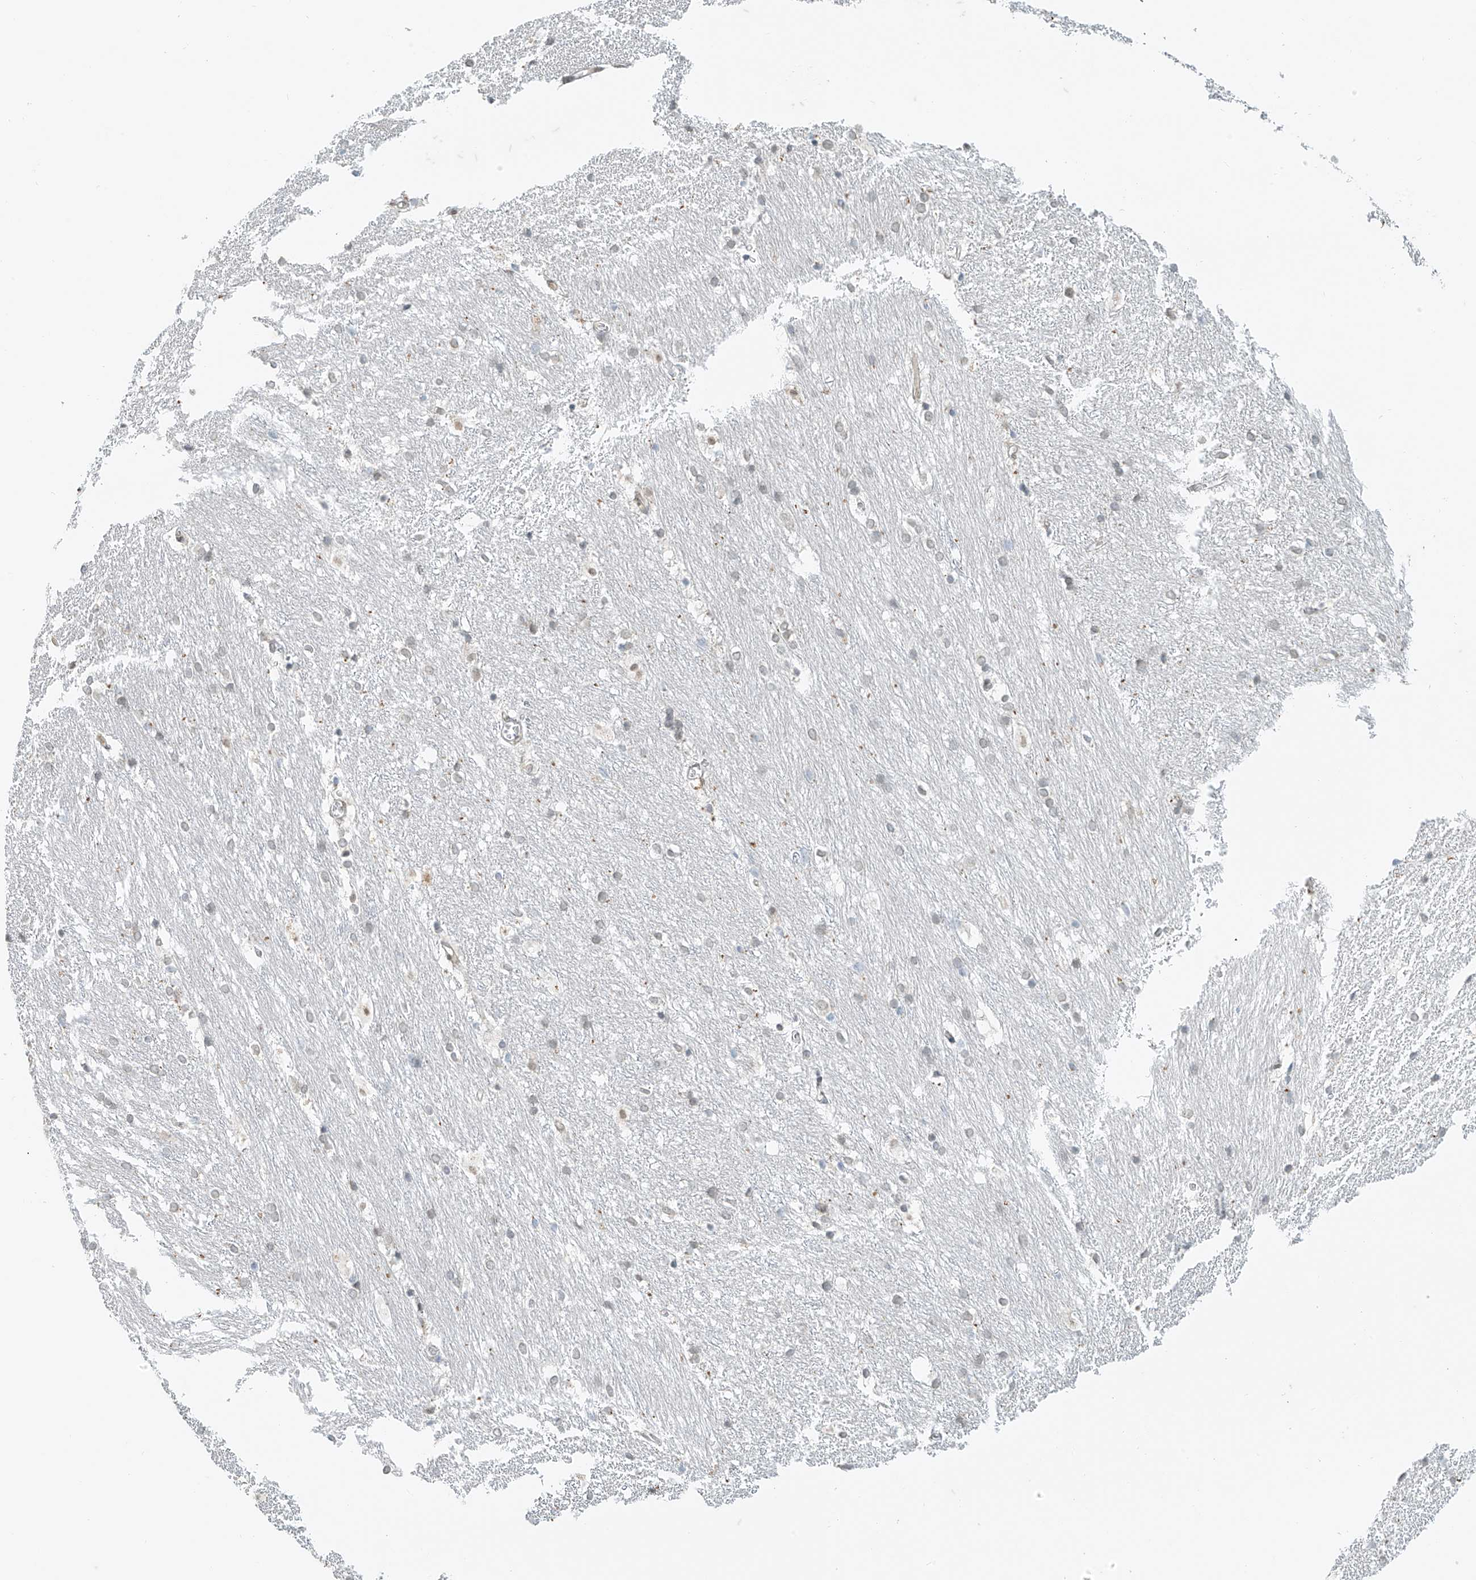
{"staining": {"intensity": "weak", "quantity": "25%-75%", "location": "cytoplasmic/membranous,nuclear"}, "tissue": "caudate", "cell_type": "Glial cells", "image_type": "normal", "snomed": [{"axis": "morphology", "description": "Normal tissue, NOS"}, {"axis": "topography", "description": "Lateral ventricle wall"}], "caption": "Brown immunohistochemical staining in benign caudate demonstrates weak cytoplasmic/membranous,nuclear staining in about 25%-75% of glial cells.", "gene": "STARD9", "patient": {"sex": "female", "age": 19}}